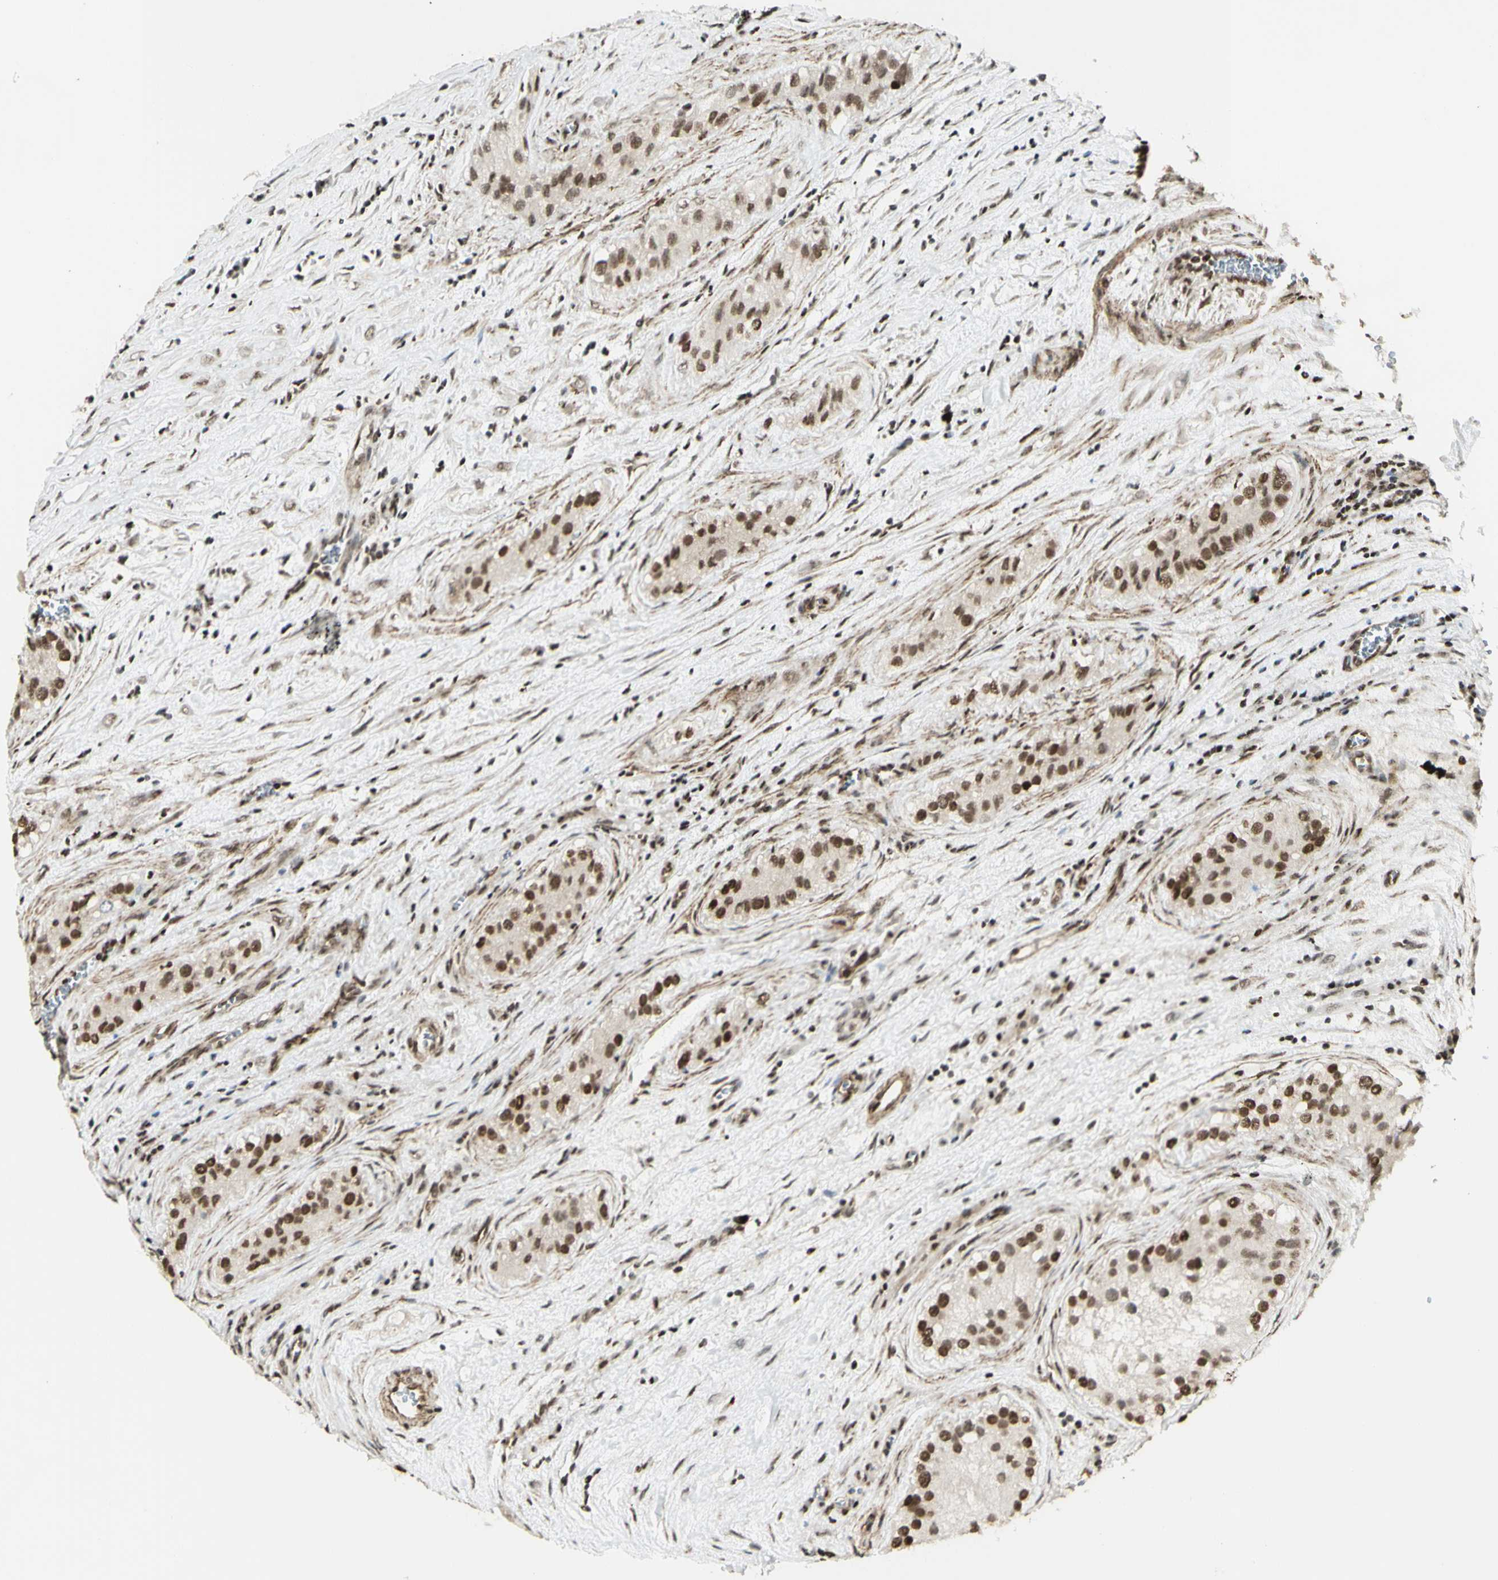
{"staining": {"intensity": "moderate", "quantity": ">75%", "location": "nuclear"}, "tissue": "testis cancer", "cell_type": "Tumor cells", "image_type": "cancer", "snomed": [{"axis": "morphology", "description": "Carcinoma, Embryonal, NOS"}, {"axis": "topography", "description": "Testis"}], "caption": "Protein staining reveals moderate nuclear positivity in about >75% of tumor cells in embryonal carcinoma (testis).", "gene": "ZMYM6", "patient": {"sex": "male", "age": 28}}